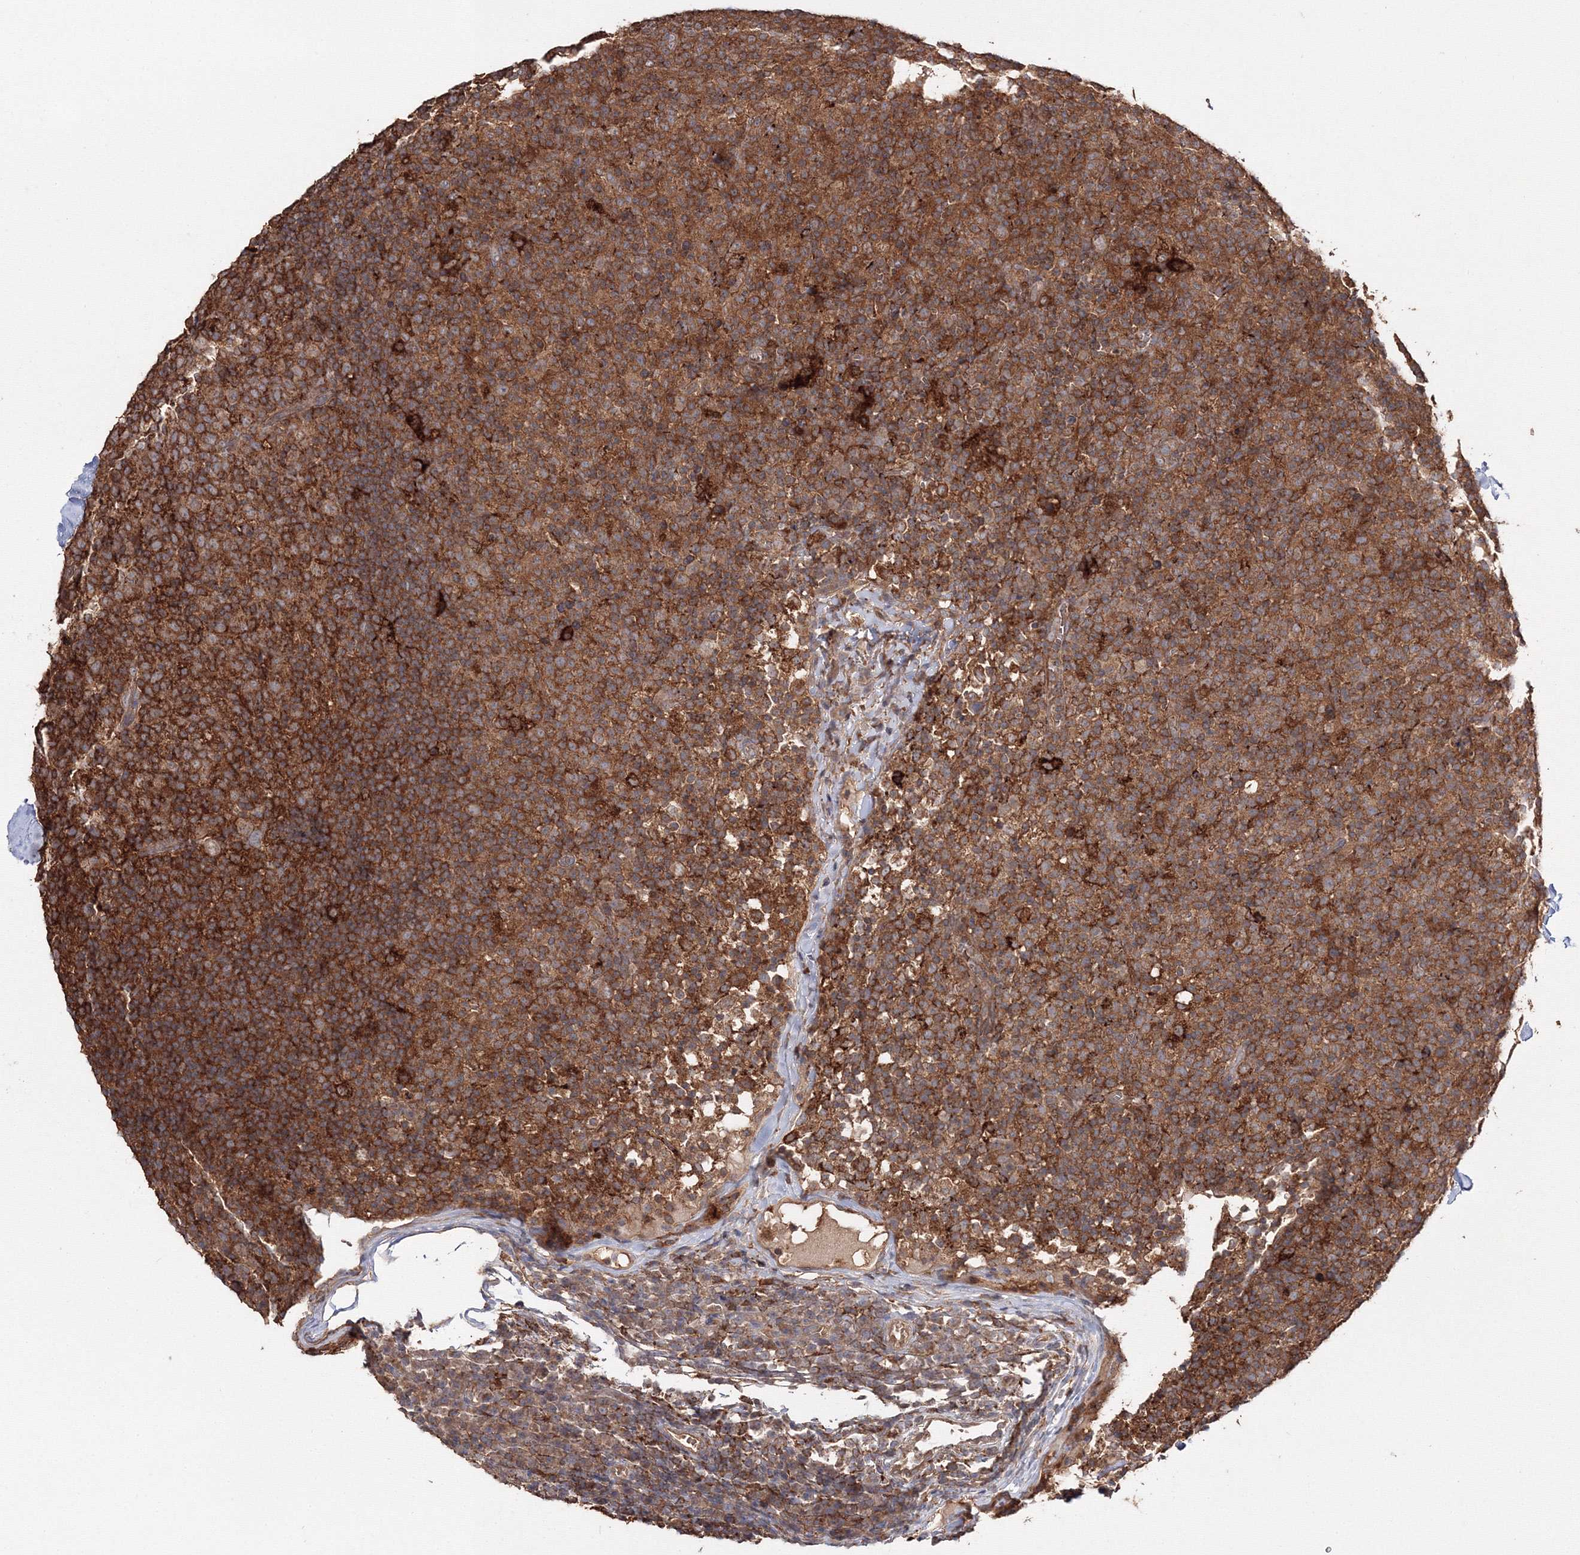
{"staining": {"intensity": "strong", "quantity": ">75%", "location": "cytoplasmic/membranous"}, "tissue": "lymph node", "cell_type": "Germinal center cells", "image_type": "normal", "snomed": [{"axis": "morphology", "description": "Normal tissue, NOS"}, {"axis": "morphology", "description": "Inflammation, NOS"}, {"axis": "topography", "description": "Lymph node"}], "caption": "DAB (3,3'-diaminobenzidine) immunohistochemical staining of normal lymph node exhibits strong cytoplasmic/membranous protein staining in approximately >75% of germinal center cells. Ihc stains the protein in brown and the nuclei are stained blue.", "gene": "DDO", "patient": {"sex": "male", "age": 55}}